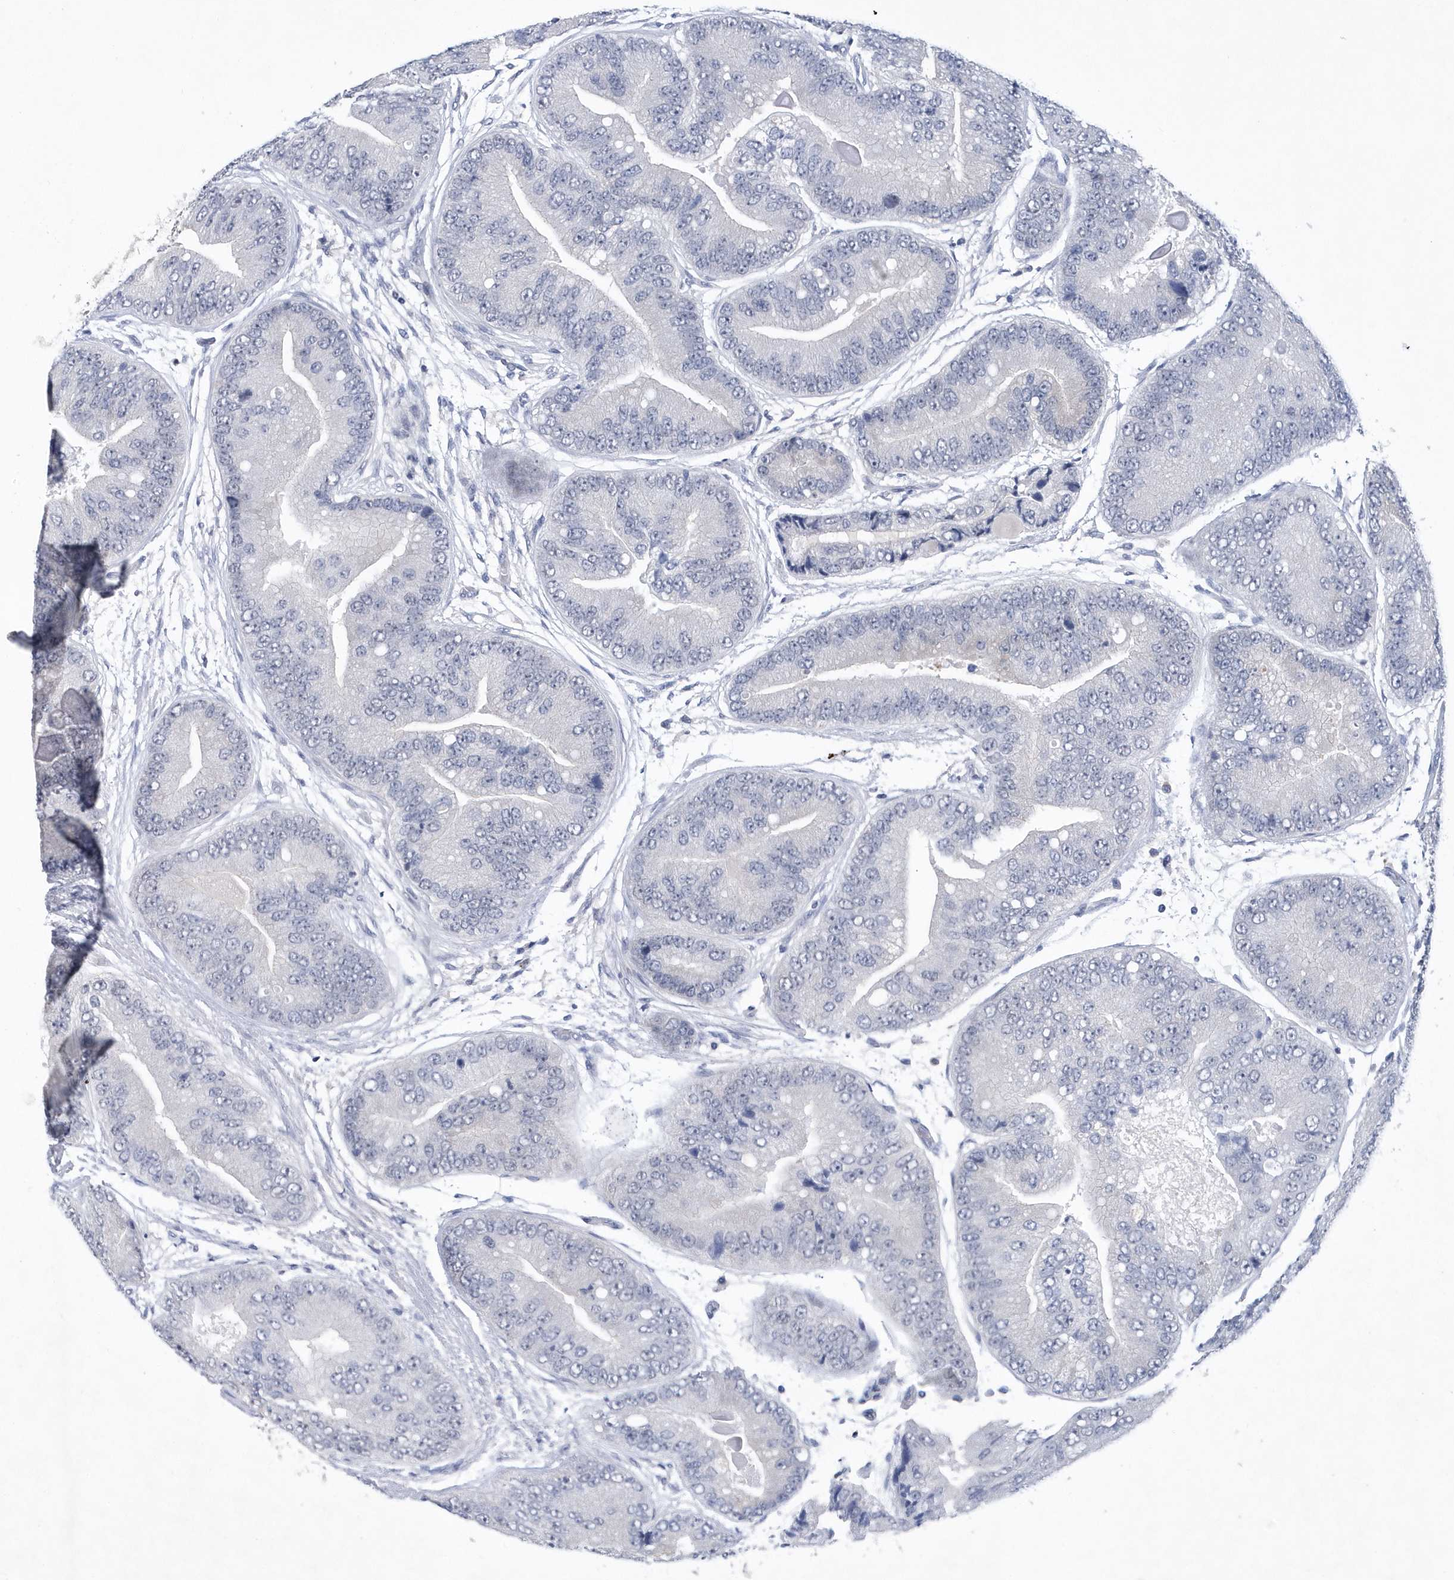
{"staining": {"intensity": "negative", "quantity": "none", "location": "none"}, "tissue": "prostate cancer", "cell_type": "Tumor cells", "image_type": "cancer", "snomed": [{"axis": "morphology", "description": "Adenocarcinoma, High grade"}, {"axis": "topography", "description": "Prostate"}], "caption": "There is no significant expression in tumor cells of prostate high-grade adenocarcinoma.", "gene": "SRGAP3", "patient": {"sex": "male", "age": 70}}